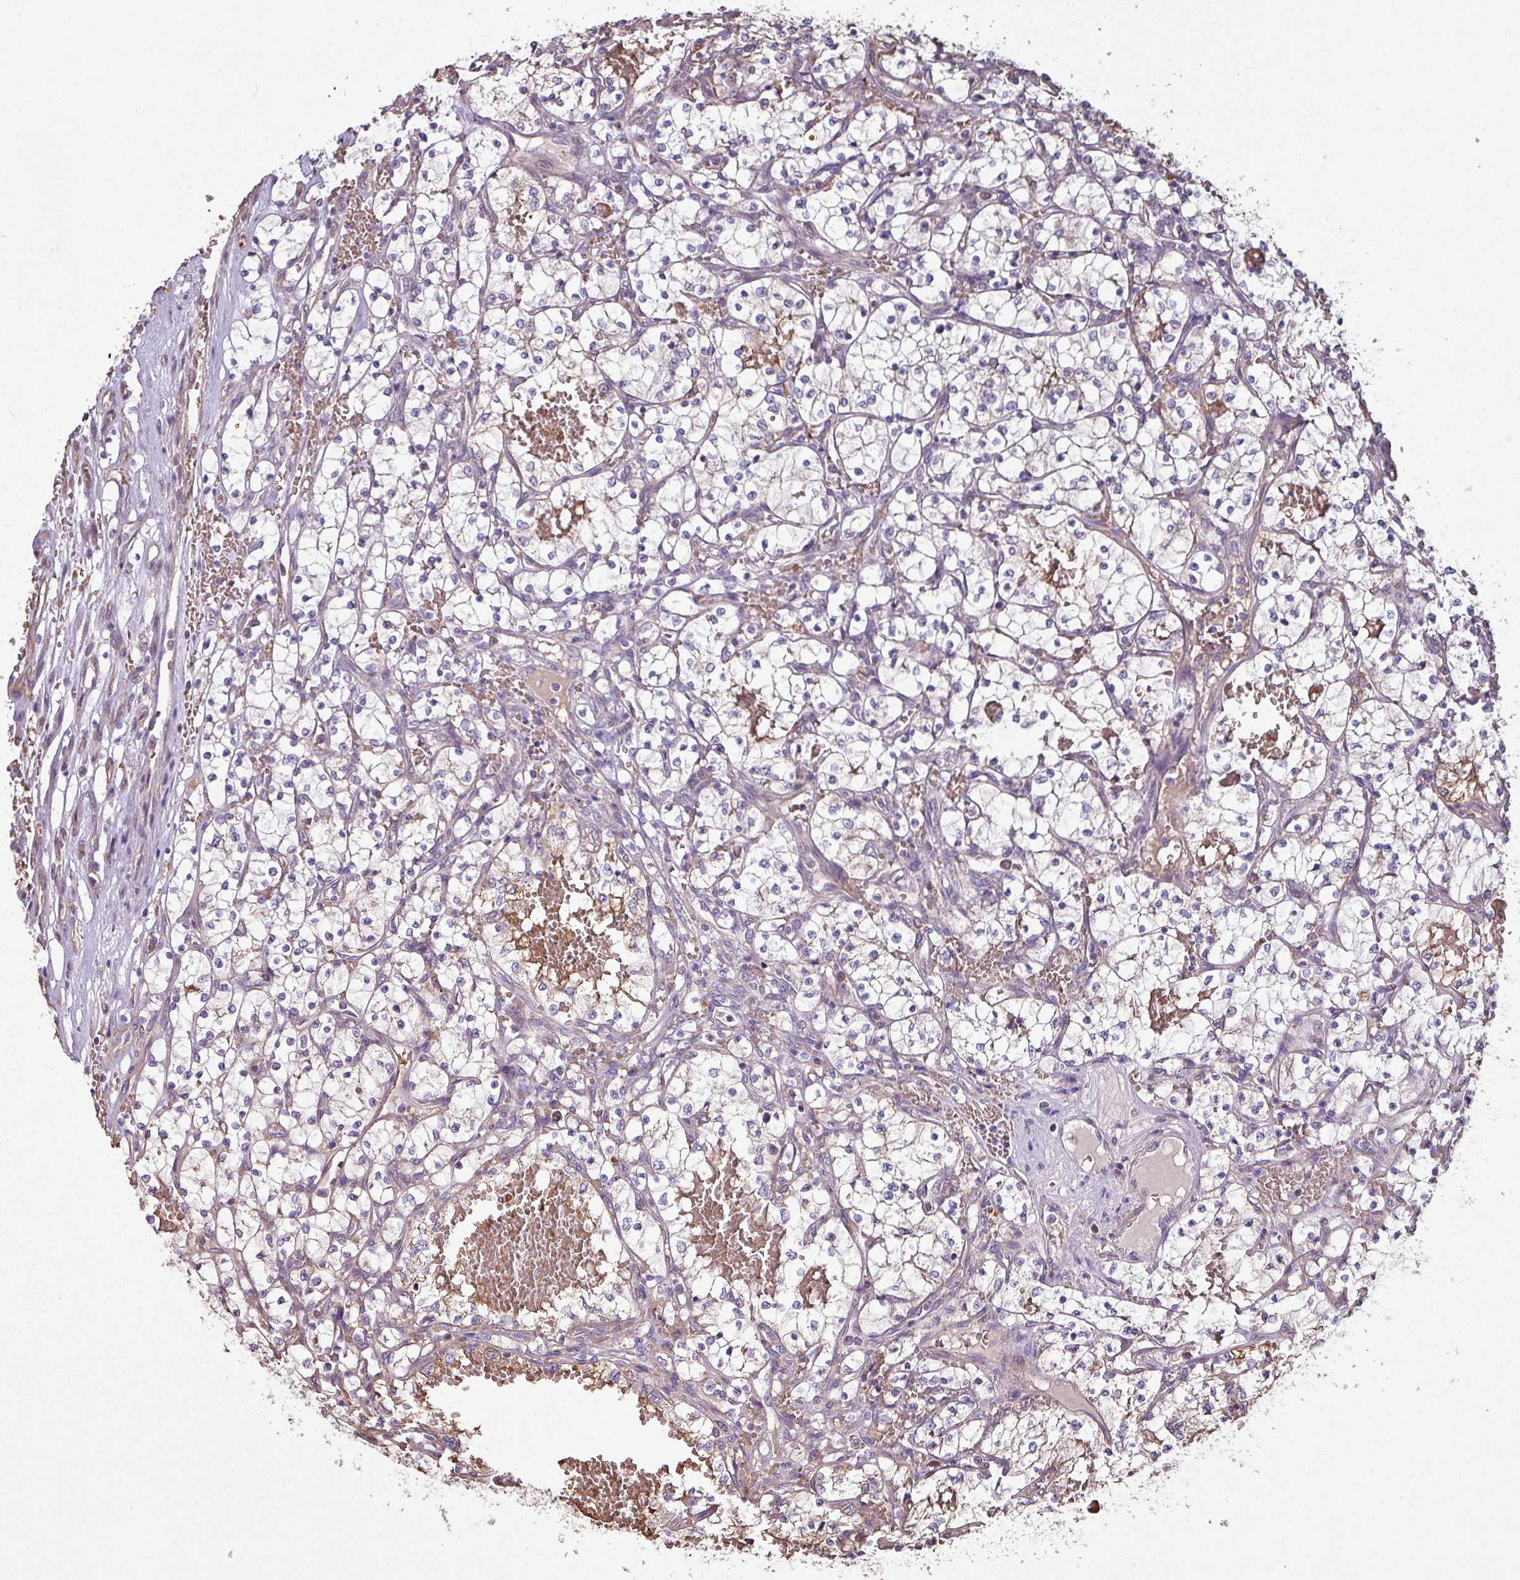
{"staining": {"intensity": "negative", "quantity": "none", "location": "none"}, "tissue": "renal cancer", "cell_type": "Tumor cells", "image_type": "cancer", "snomed": [{"axis": "morphology", "description": "Adenocarcinoma, NOS"}, {"axis": "topography", "description": "Kidney"}], "caption": "A histopathology image of human renal adenocarcinoma is negative for staining in tumor cells.", "gene": "NHSL2", "patient": {"sex": "female", "age": 69}}